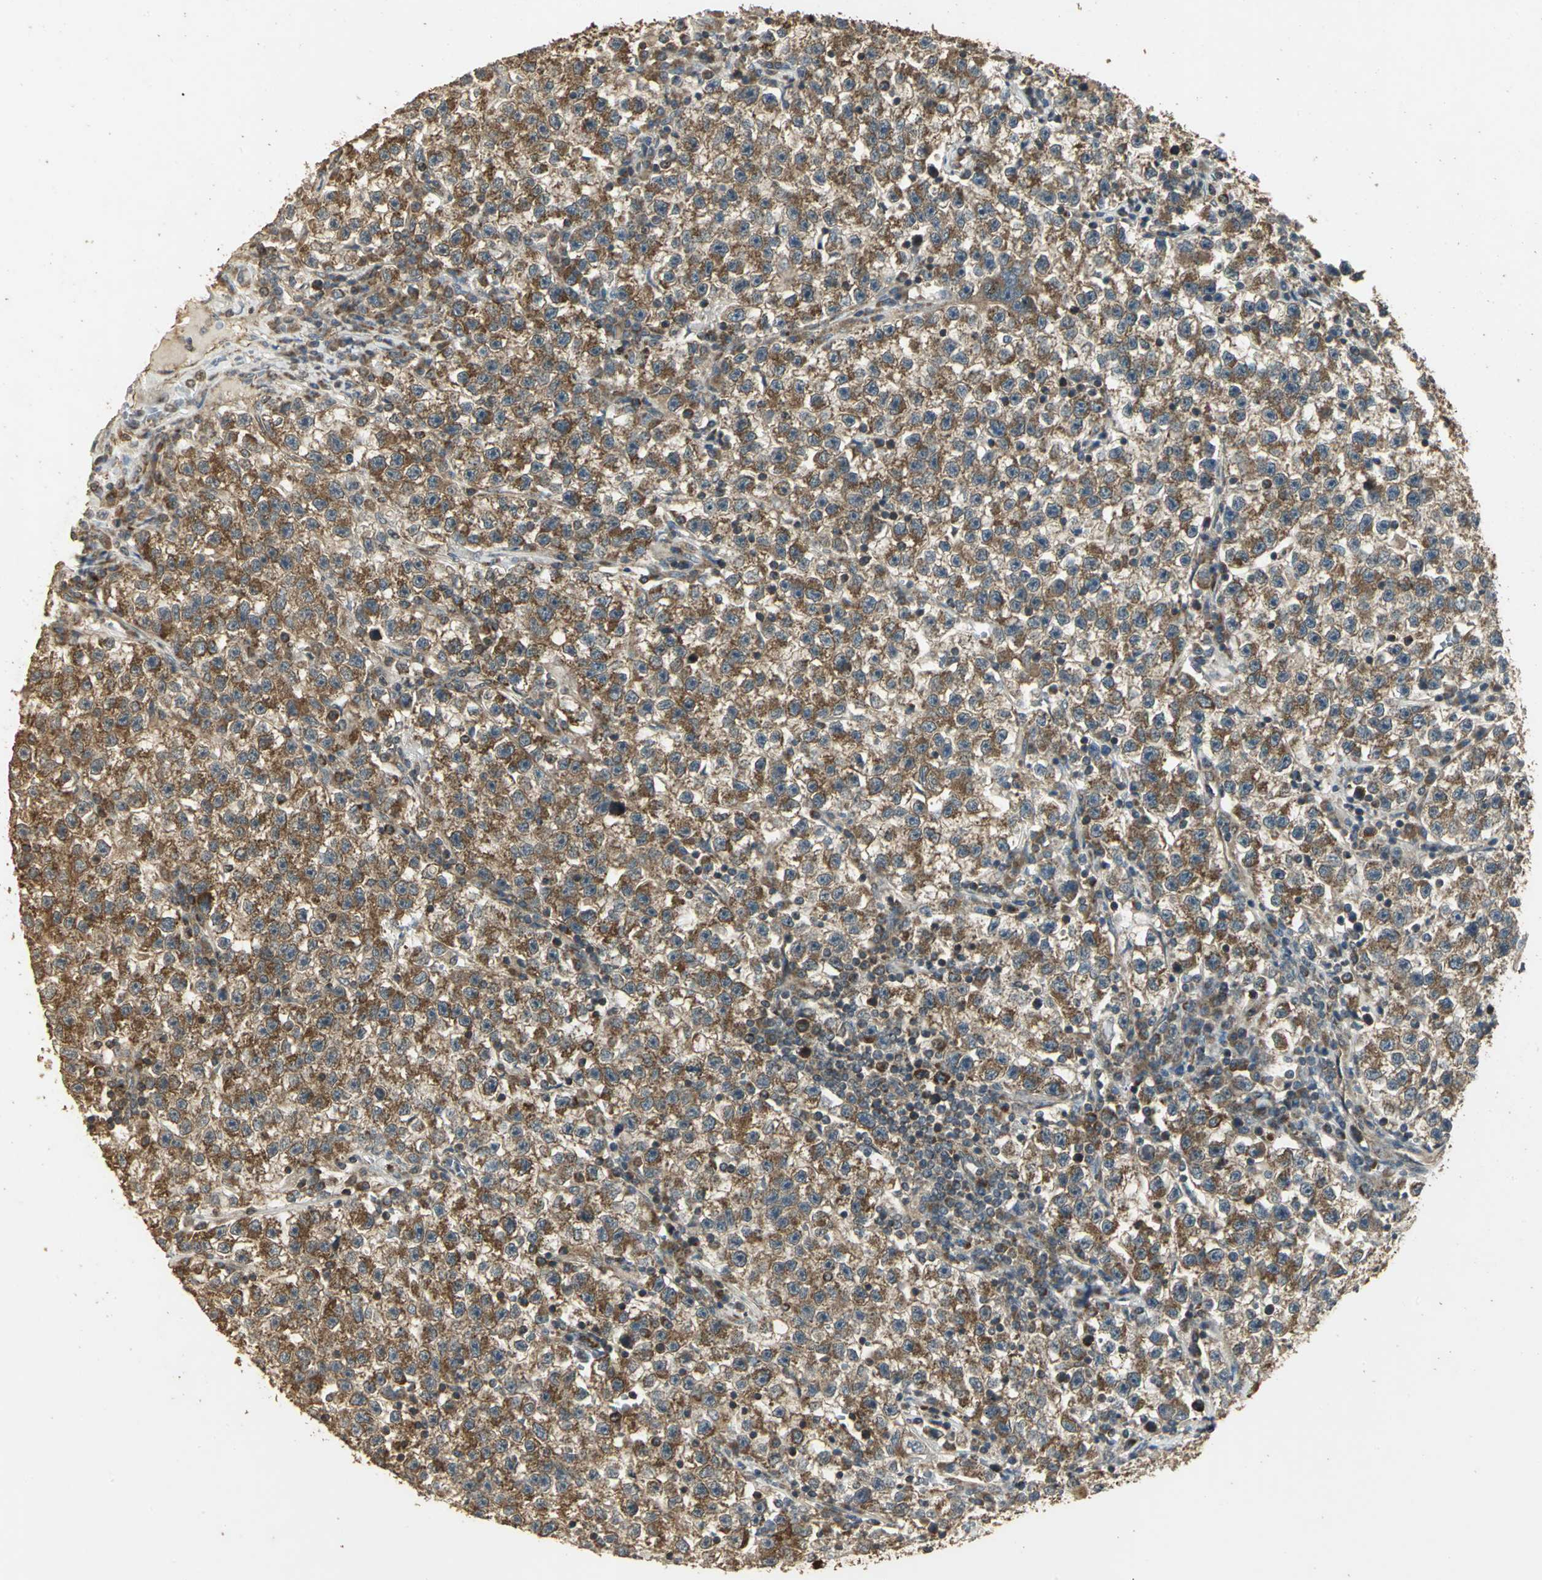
{"staining": {"intensity": "strong", "quantity": ">75%", "location": "cytoplasmic/membranous"}, "tissue": "testis cancer", "cell_type": "Tumor cells", "image_type": "cancer", "snomed": [{"axis": "morphology", "description": "Seminoma, NOS"}, {"axis": "topography", "description": "Testis"}], "caption": "Immunohistochemistry staining of testis cancer, which shows high levels of strong cytoplasmic/membranous expression in about >75% of tumor cells indicating strong cytoplasmic/membranous protein expression. The staining was performed using DAB (brown) for protein detection and nuclei were counterstained in hematoxylin (blue).", "gene": "KANK1", "patient": {"sex": "male", "age": 22}}